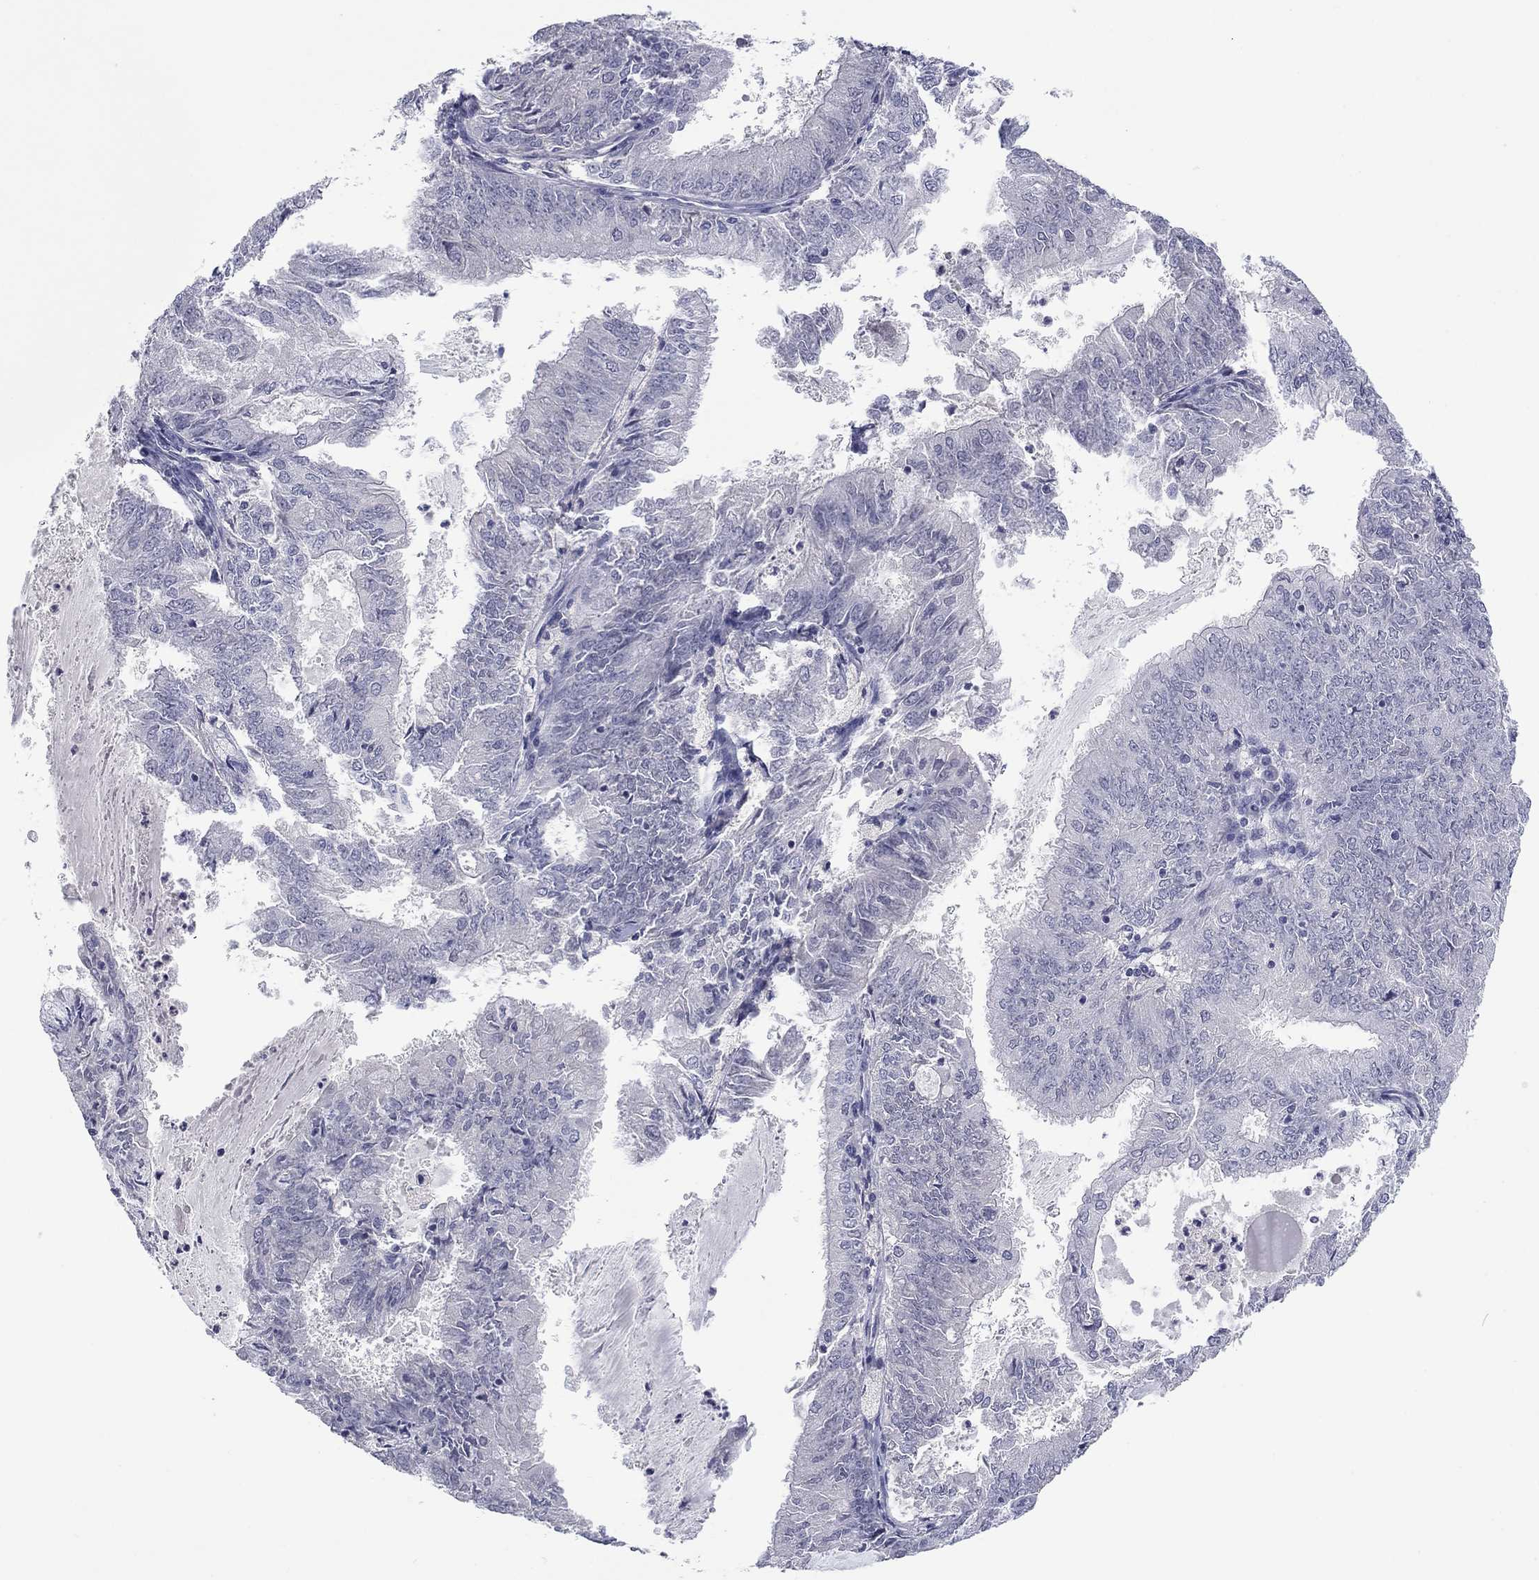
{"staining": {"intensity": "negative", "quantity": "none", "location": "none"}, "tissue": "endometrial cancer", "cell_type": "Tumor cells", "image_type": "cancer", "snomed": [{"axis": "morphology", "description": "Adenocarcinoma, NOS"}, {"axis": "topography", "description": "Endometrium"}], "caption": "Protein analysis of endometrial cancer (adenocarcinoma) displays no significant staining in tumor cells.", "gene": "IP6K3", "patient": {"sex": "female", "age": 57}}